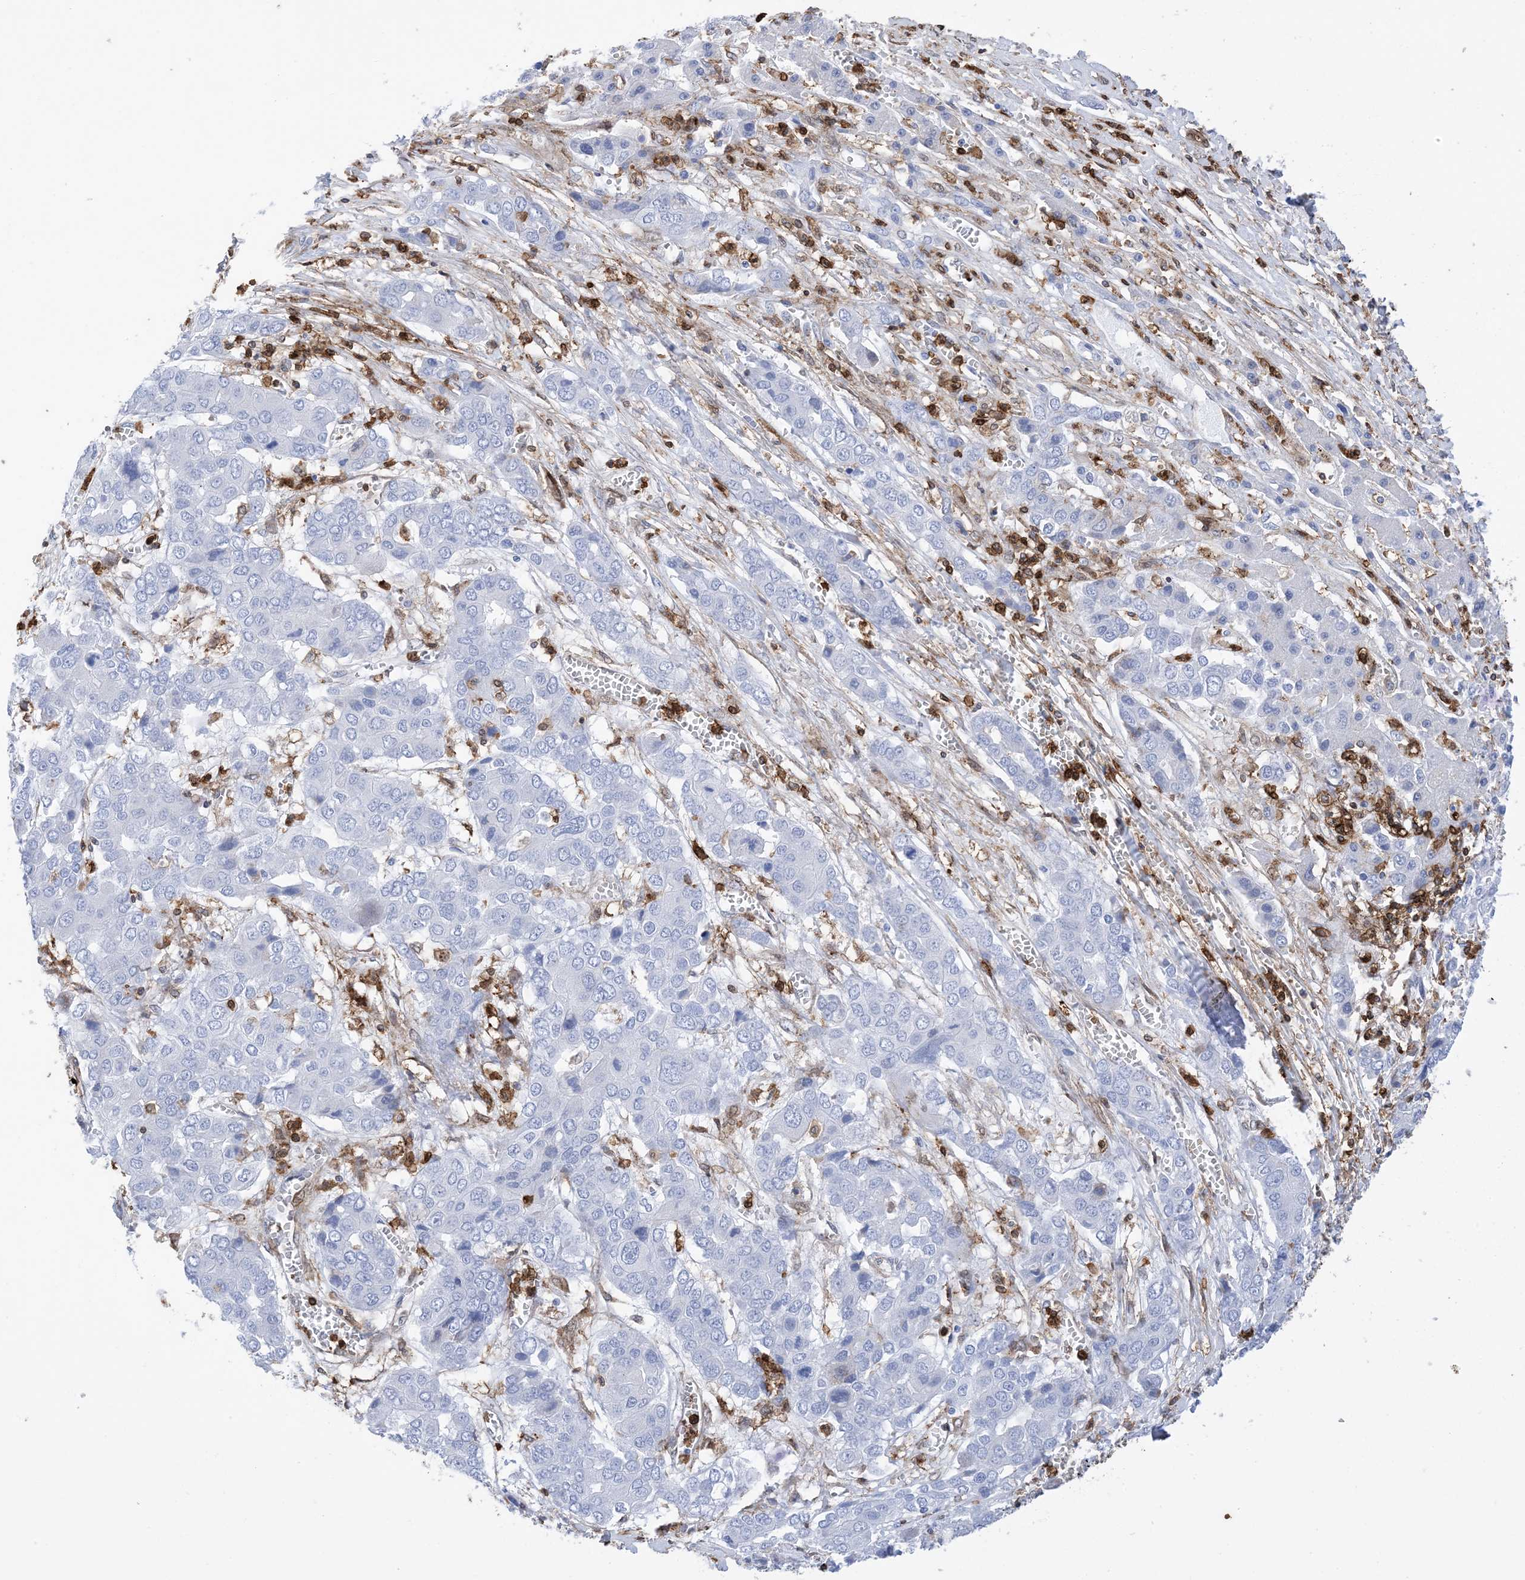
{"staining": {"intensity": "negative", "quantity": "none", "location": "none"}, "tissue": "liver cancer", "cell_type": "Tumor cells", "image_type": "cancer", "snomed": [{"axis": "morphology", "description": "Cholangiocarcinoma"}, {"axis": "topography", "description": "Liver"}], "caption": "A histopathology image of human cholangiocarcinoma (liver) is negative for staining in tumor cells.", "gene": "ANXA1", "patient": {"sex": "male", "age": 67}}